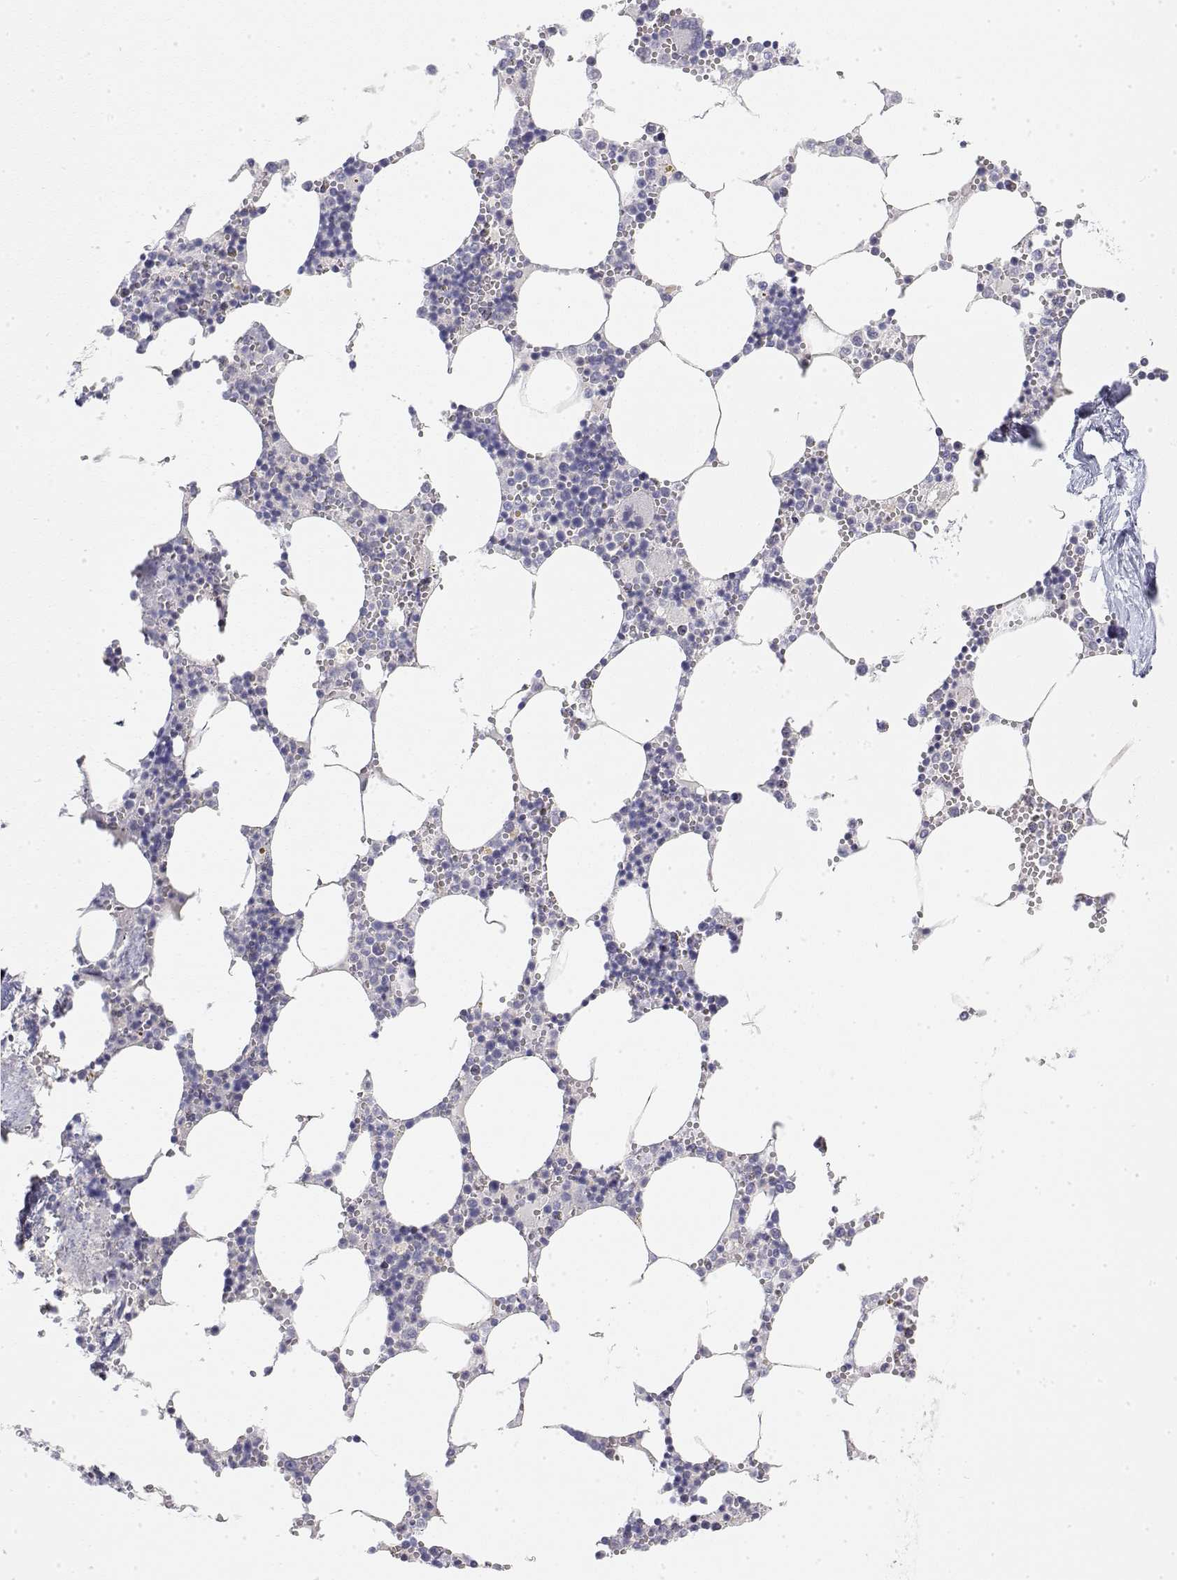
{"staining": {"intensity": "negative", "quantity": "none", "location": "none"}, "tissue": "bone marrow", "cell_type": "Hematopoietic cells", "image_type": "normal", "snomed": [{"axis": "morphology", "description": "Normal tissue, NOS"}, {"axis": "topography", "description": "Bone marrow"}], "caption": "Bone marrow stained for a protein using IHC displays no staining hematopoietic cells.", "gene": "MISP", "patient": {"sex": "male", "age": 54}}